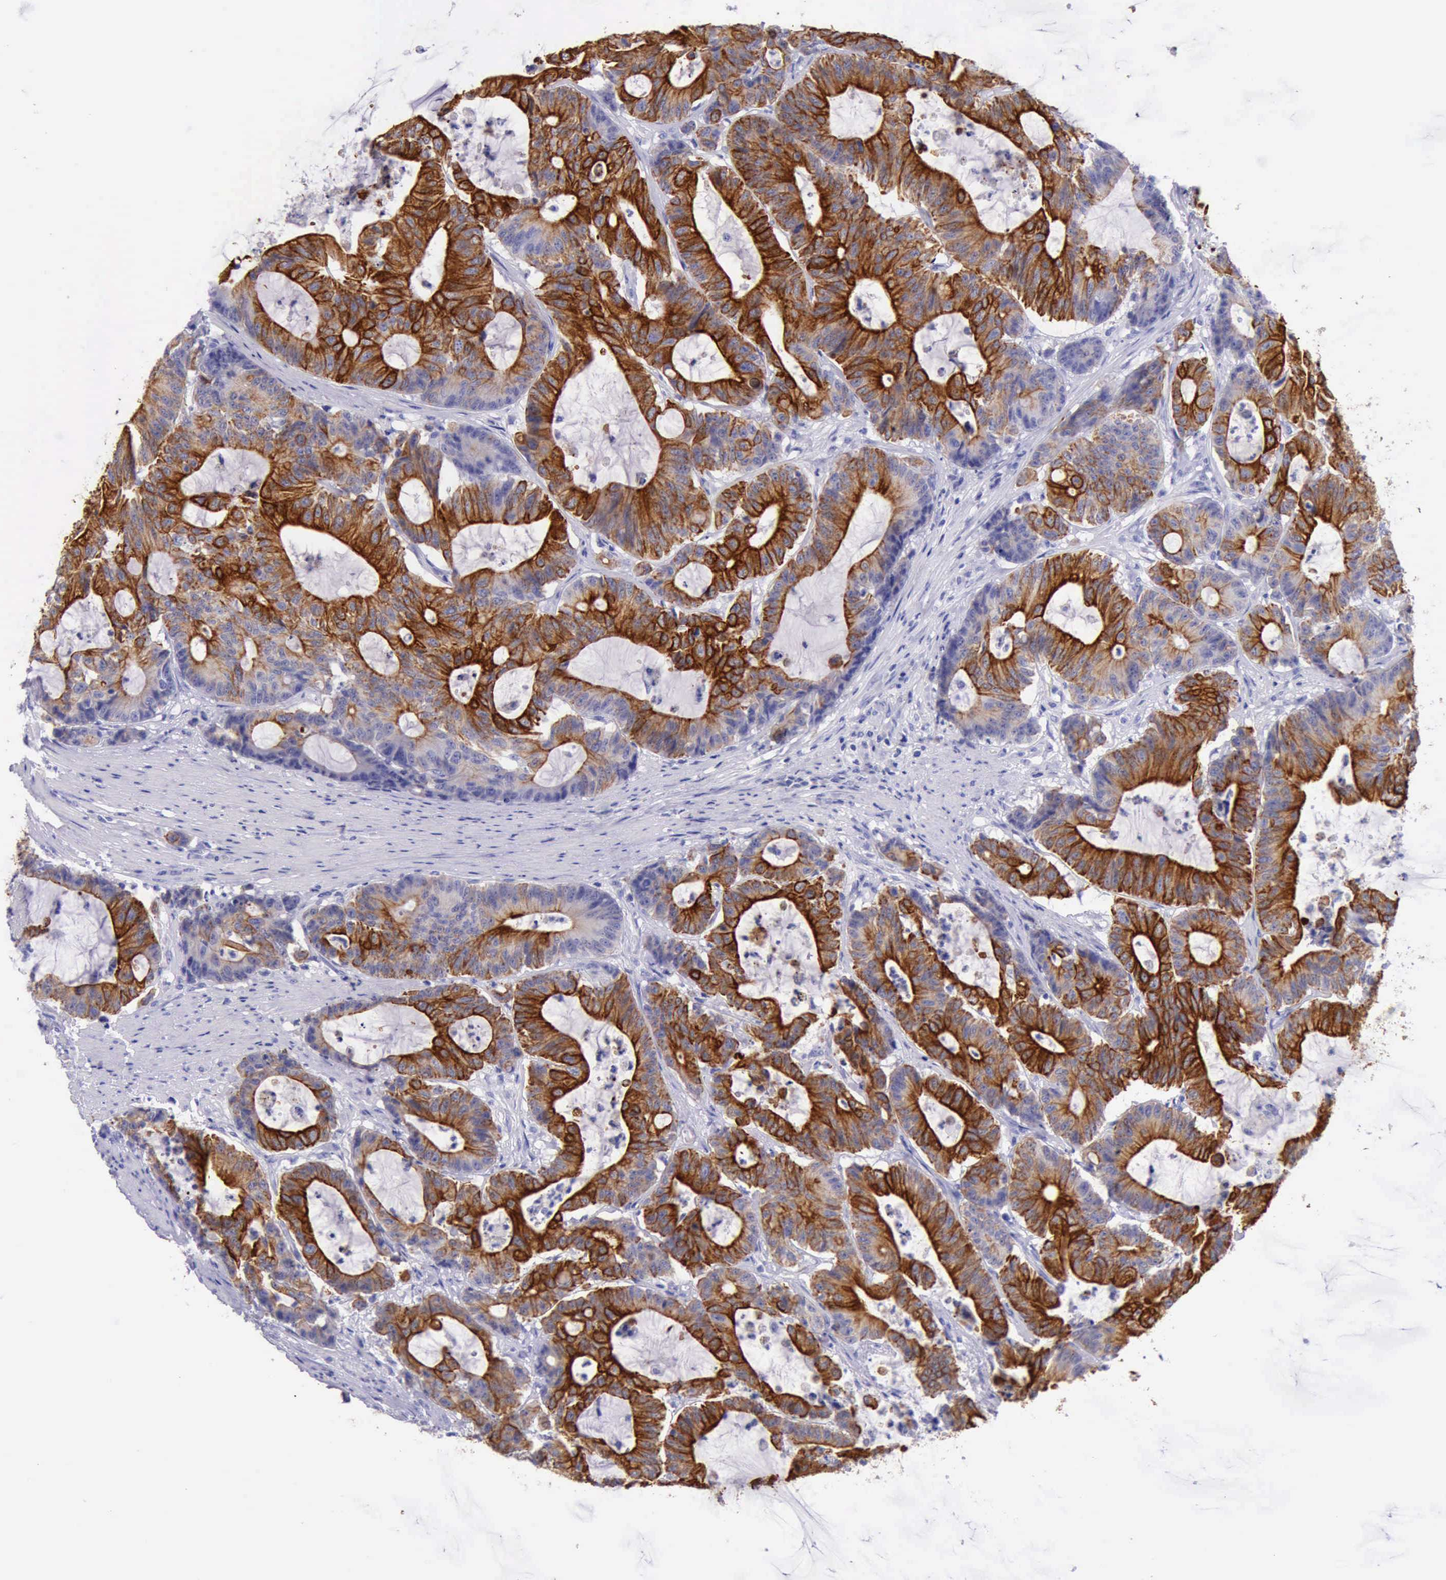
{"staining": {"intensity": "strong", "quantity": "25%-75%", "location": "cytoplasmic/membranous"}, "tissue": "colorectal cancer", "cell_type": "Tumor cells", "image_type": "cancer", "snomed": [{"axis": "morphology", "description": "Adenocarcinoma, NOS"}, {"axis": "topography", "description": "Colon"}], "caption": "Tumor cells demonstrate high levels of strong cytoplasmic/membranous positivity in about 25%-75% of cells in colorectal cancer.", "gene": "KRT8", "patient": {"sex": "female", "age": 84}}